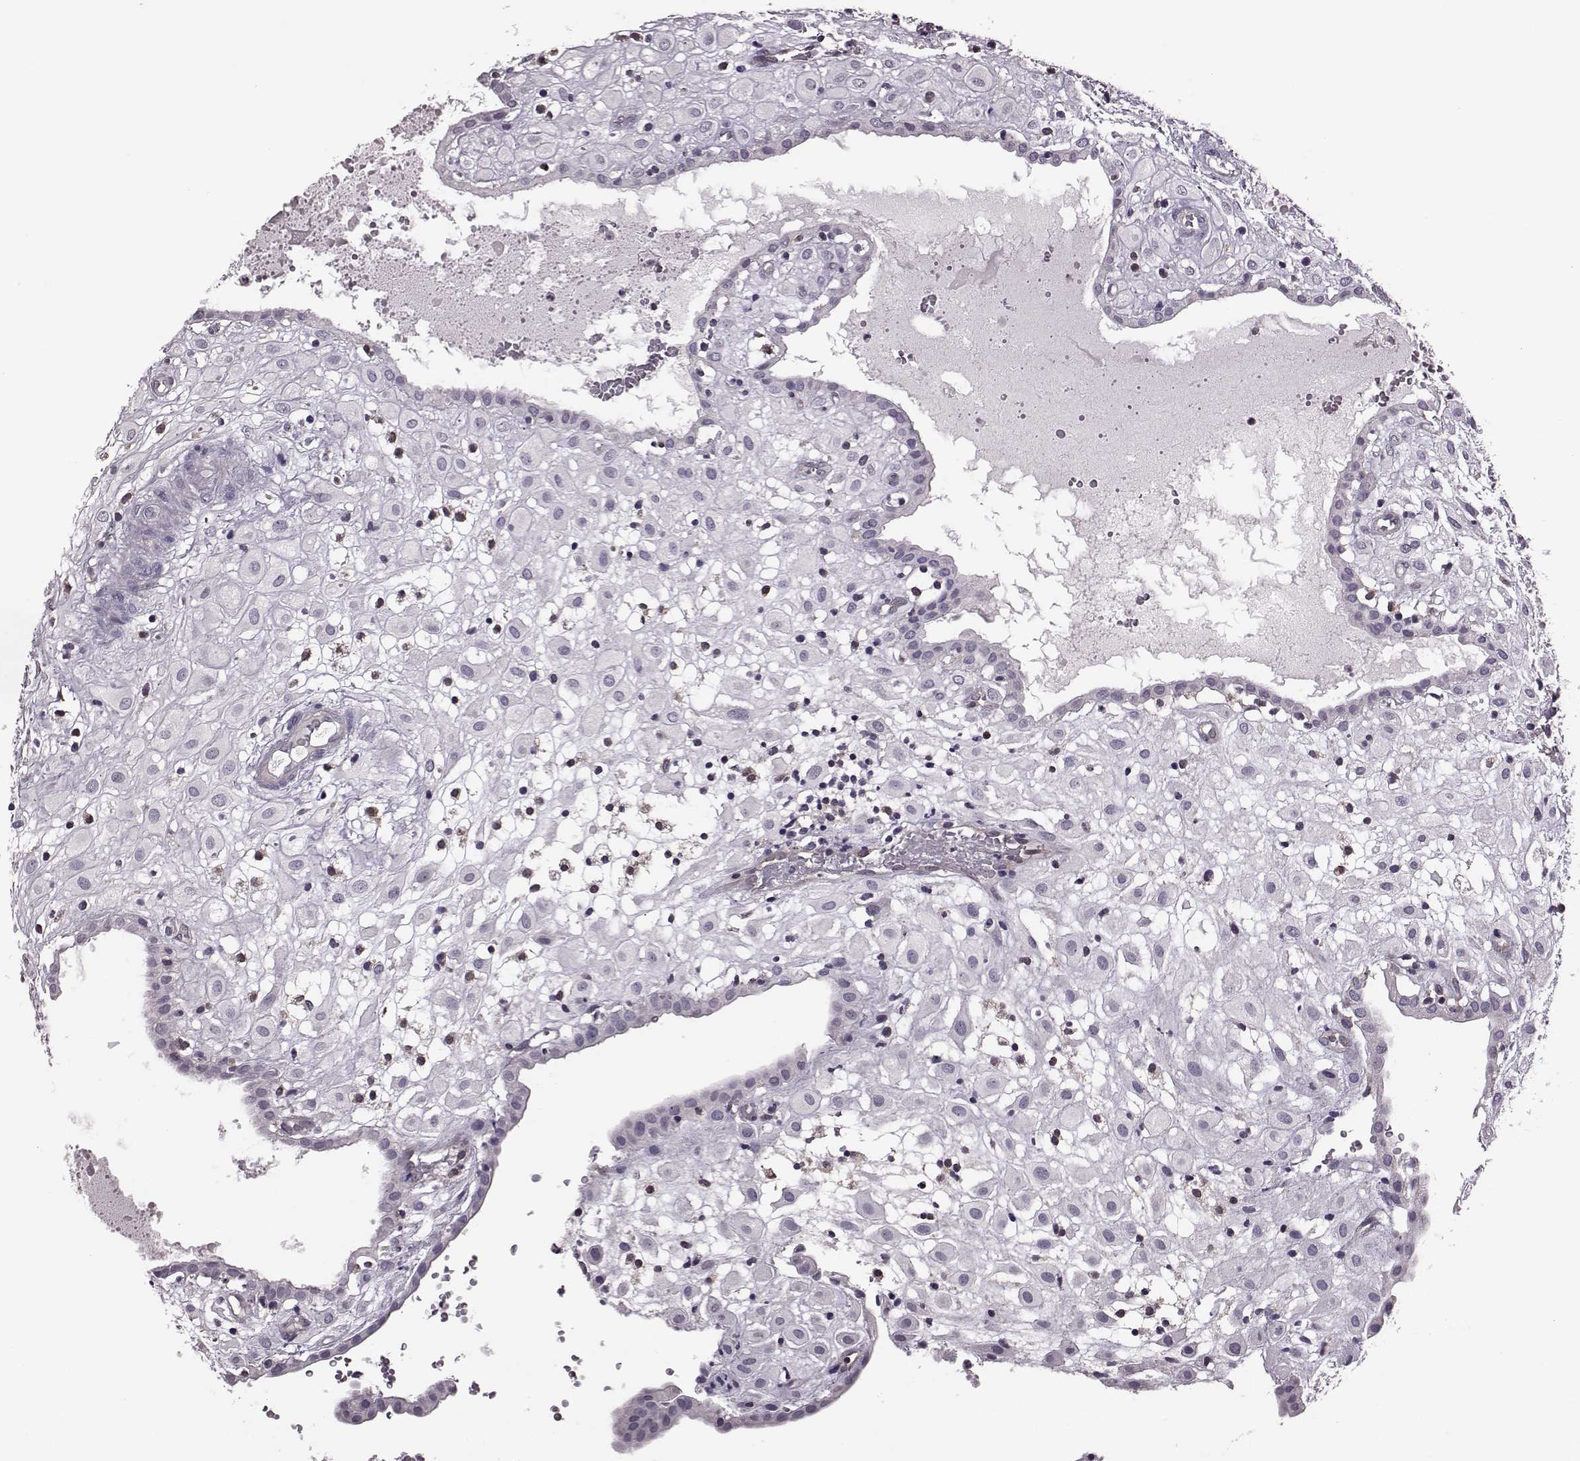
{"staining": {"intensity": "negative", "quantity": "none", "location": "none"}, "tissue": "placenta", "cell_type": "Decidual cells", "image_type": "normal", "snomed": [{"axis": "morphology", "description": "Normal tissue, NOS"}, {"axis": "topography", "description": "Placenta"}], "caption": "Immunohistochemical staining of normal human placenta exhibits no significant positivity in decidual cells. (DAB (3,3'-diaminobenzidine) immunohistochemistry with hematoxylin counter stain).", "gene": "CDC42SE1", "patient": {"sex": "female", "age": 24}}